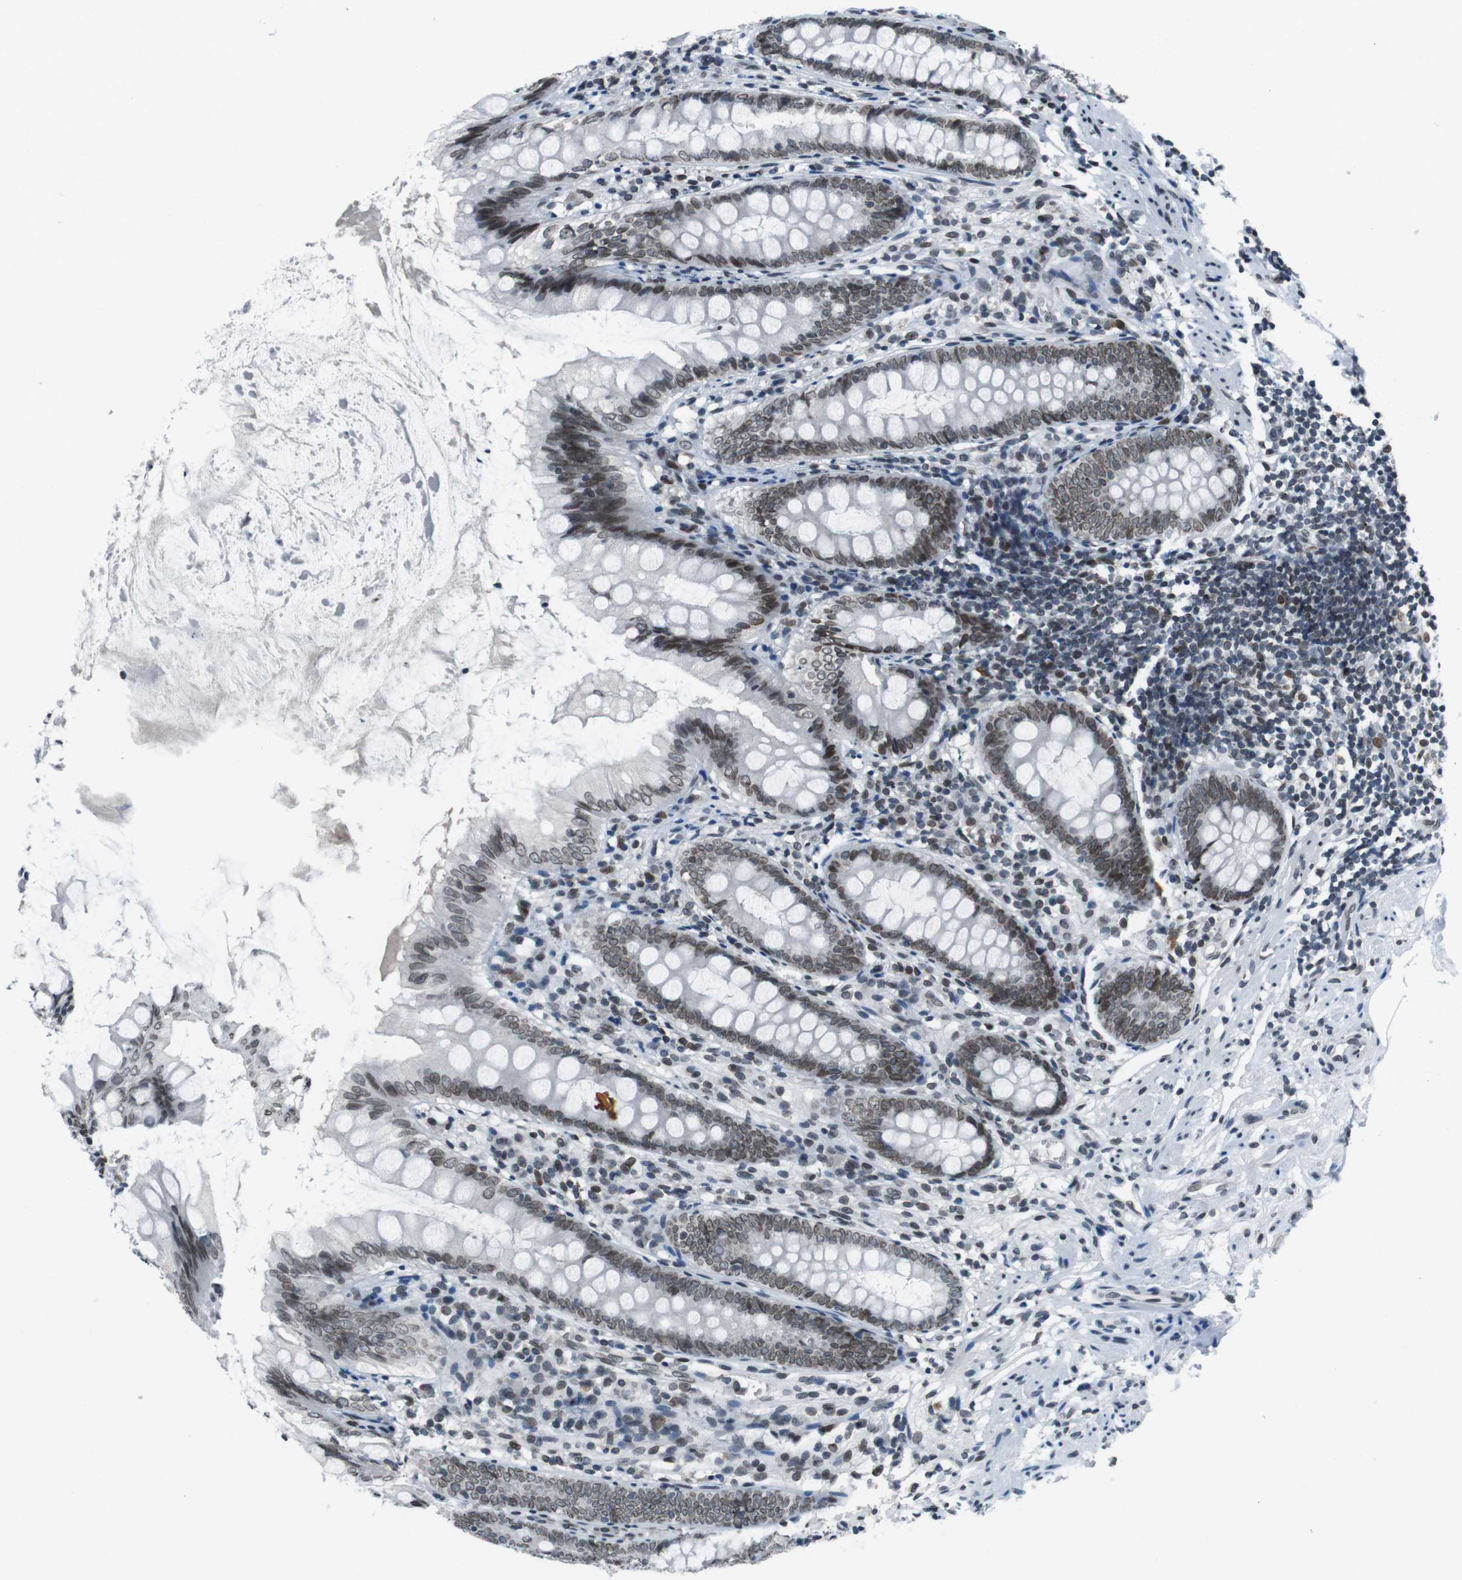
{"staining": {"intensity": "moderate", "quantity": ">75%", "location": "cytoplasmic/membranous,nuclear"}, "tissue": "appendix", "cell_type": "Glandular cells", "image_type": "normal", "snomed": [{"axis": "morphology", "description": "Normal tissue, NOS"}, {"axis": "topography", "description": "Appendix"}], "caption": "Appendix stained with IHC shows moderate cytoplasmic/membranous,nuclear positivity in about >75% of glandular cells. The protein of interest is stained brown, and the nuclei are stained in blue (DAB (3,3'-diaminobenzidine) IHC with brightfield microscopy, high magnification).", "gene": "MAD1L1", "patient": {"sex": "female", "age": 77}}